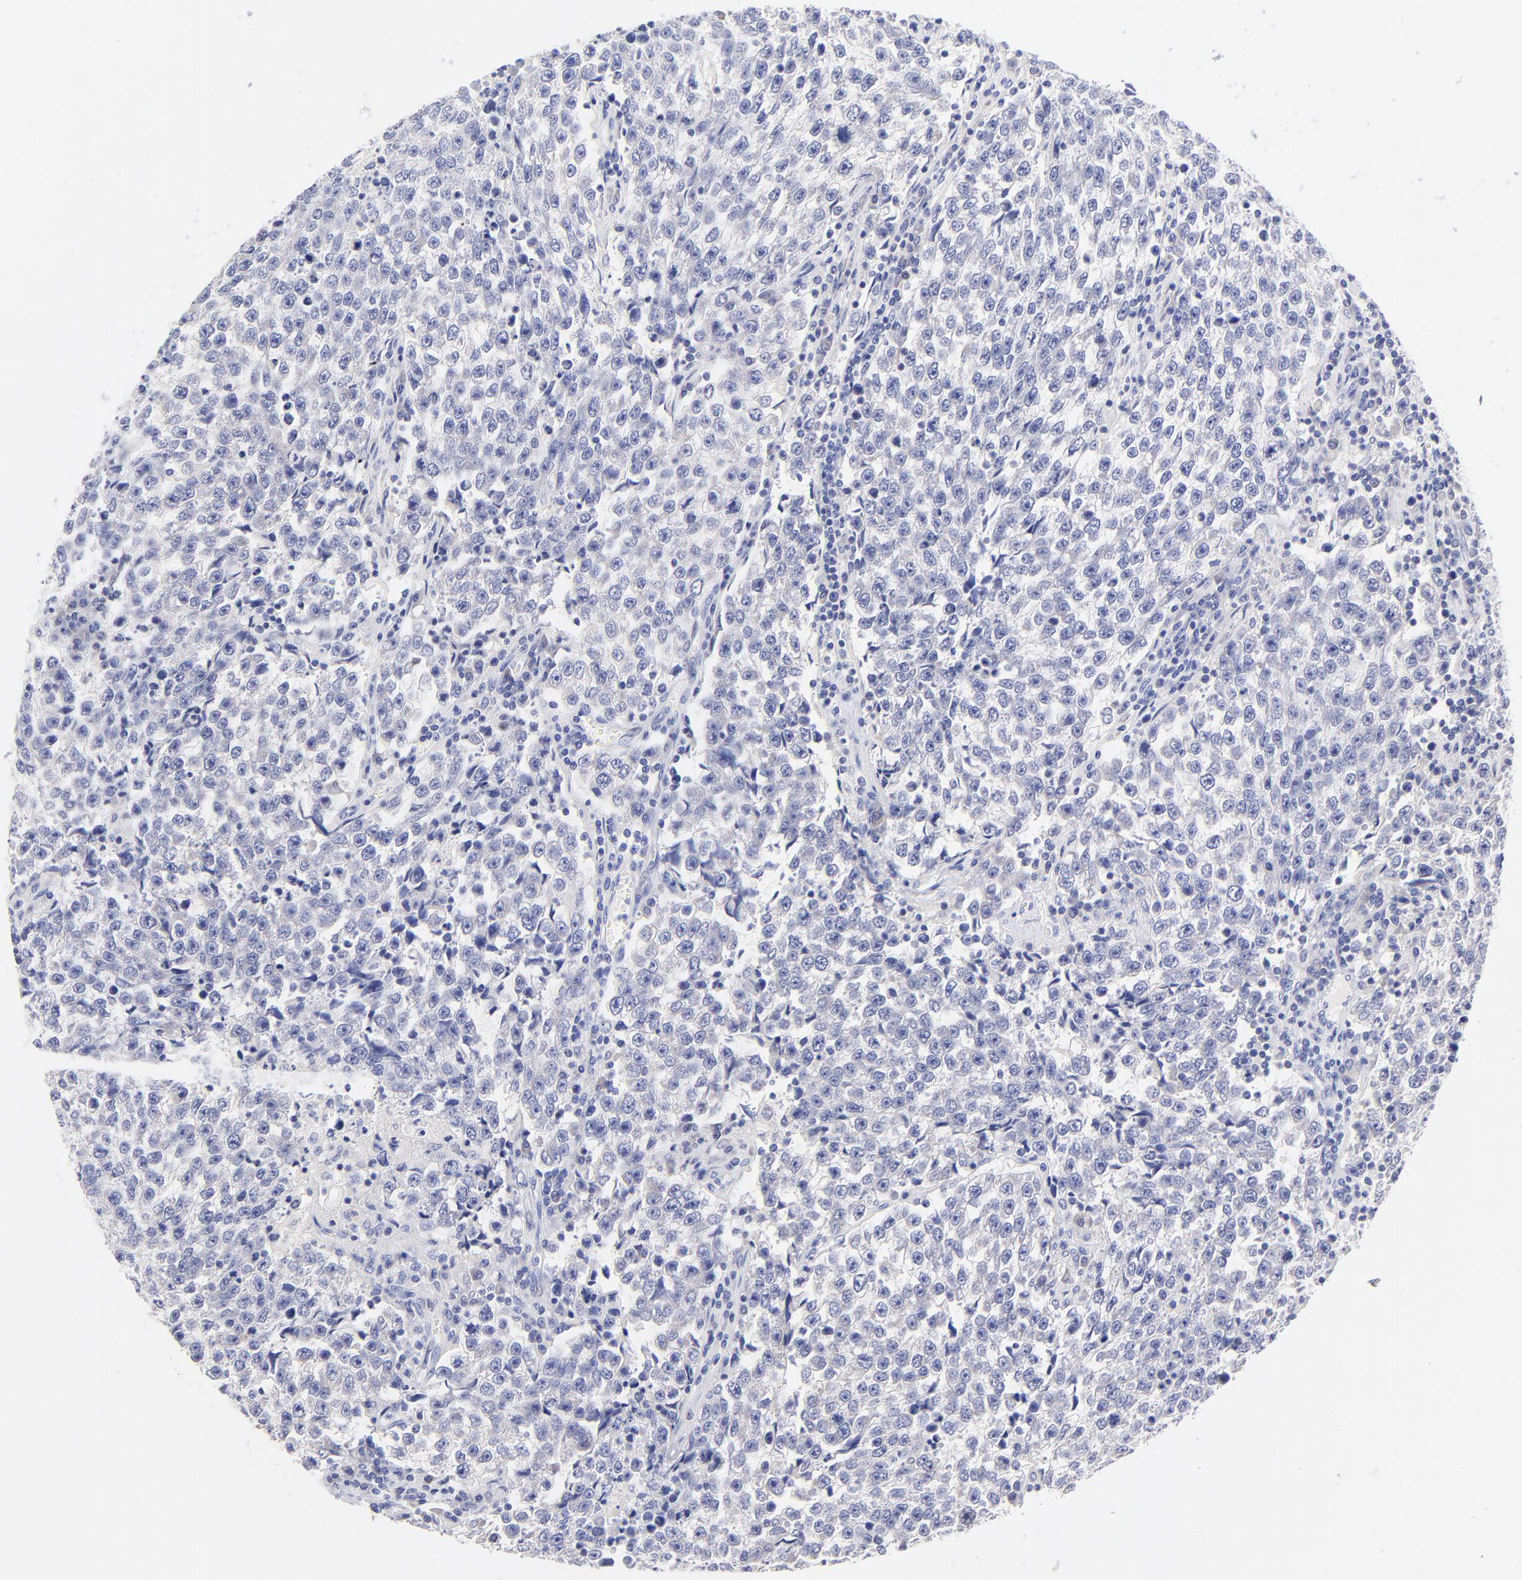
{"staining": {"intensity": "negative", "quantity": "none", "location": "none"}, "tissue": "testis cancer", "cell_type": "Tumor cells", "image_type": "cancer", "snomed": [{"axis": "morphology", "description": "Seminoma, NOS"}, {"axis": "topography", "description": "Testis"}], "caption": "A histopathology image of human testis seminoma is negative for staining in tumor cells.", "gene": "EBP", "patient": {"sex": "male", "age": 36}}